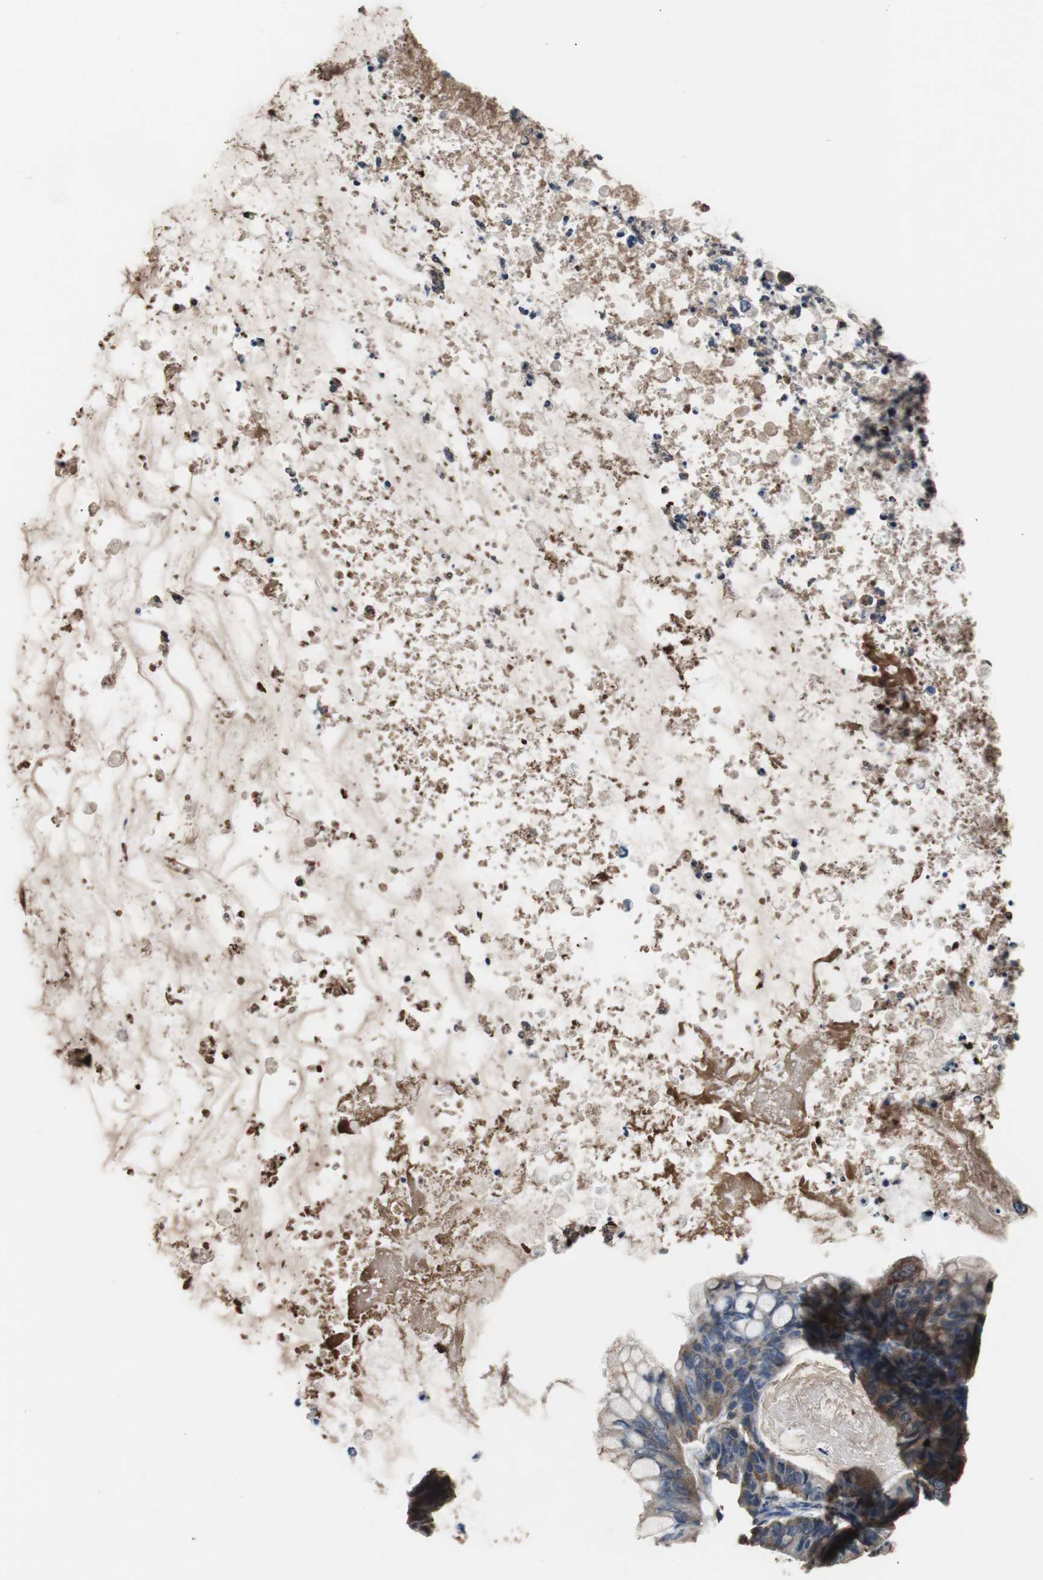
{"staining": {"intensity": "moderate", "quantity": ">75%", "location": "cytoplasmic/membranous"}, "tissue": "ovarian cancer", "cell_type": "Tumor cells", "image_type": "cancer", "snomed": [{"axis": "morphology", "description": "Cystadenocarcinoma, mucinous, NOS"}, {"axis": "topography", "description": "Ovary"}], "caption": "Immunohistochemical staining of ovarian cancer (mucinous cystadenocarcinoma) demonstrates moderate cytoplasmic/membranous protein staining in approximately >75% of tumor cells.", "gene": "PITRM1", "patient": {"sex": "female", "age": 80}}